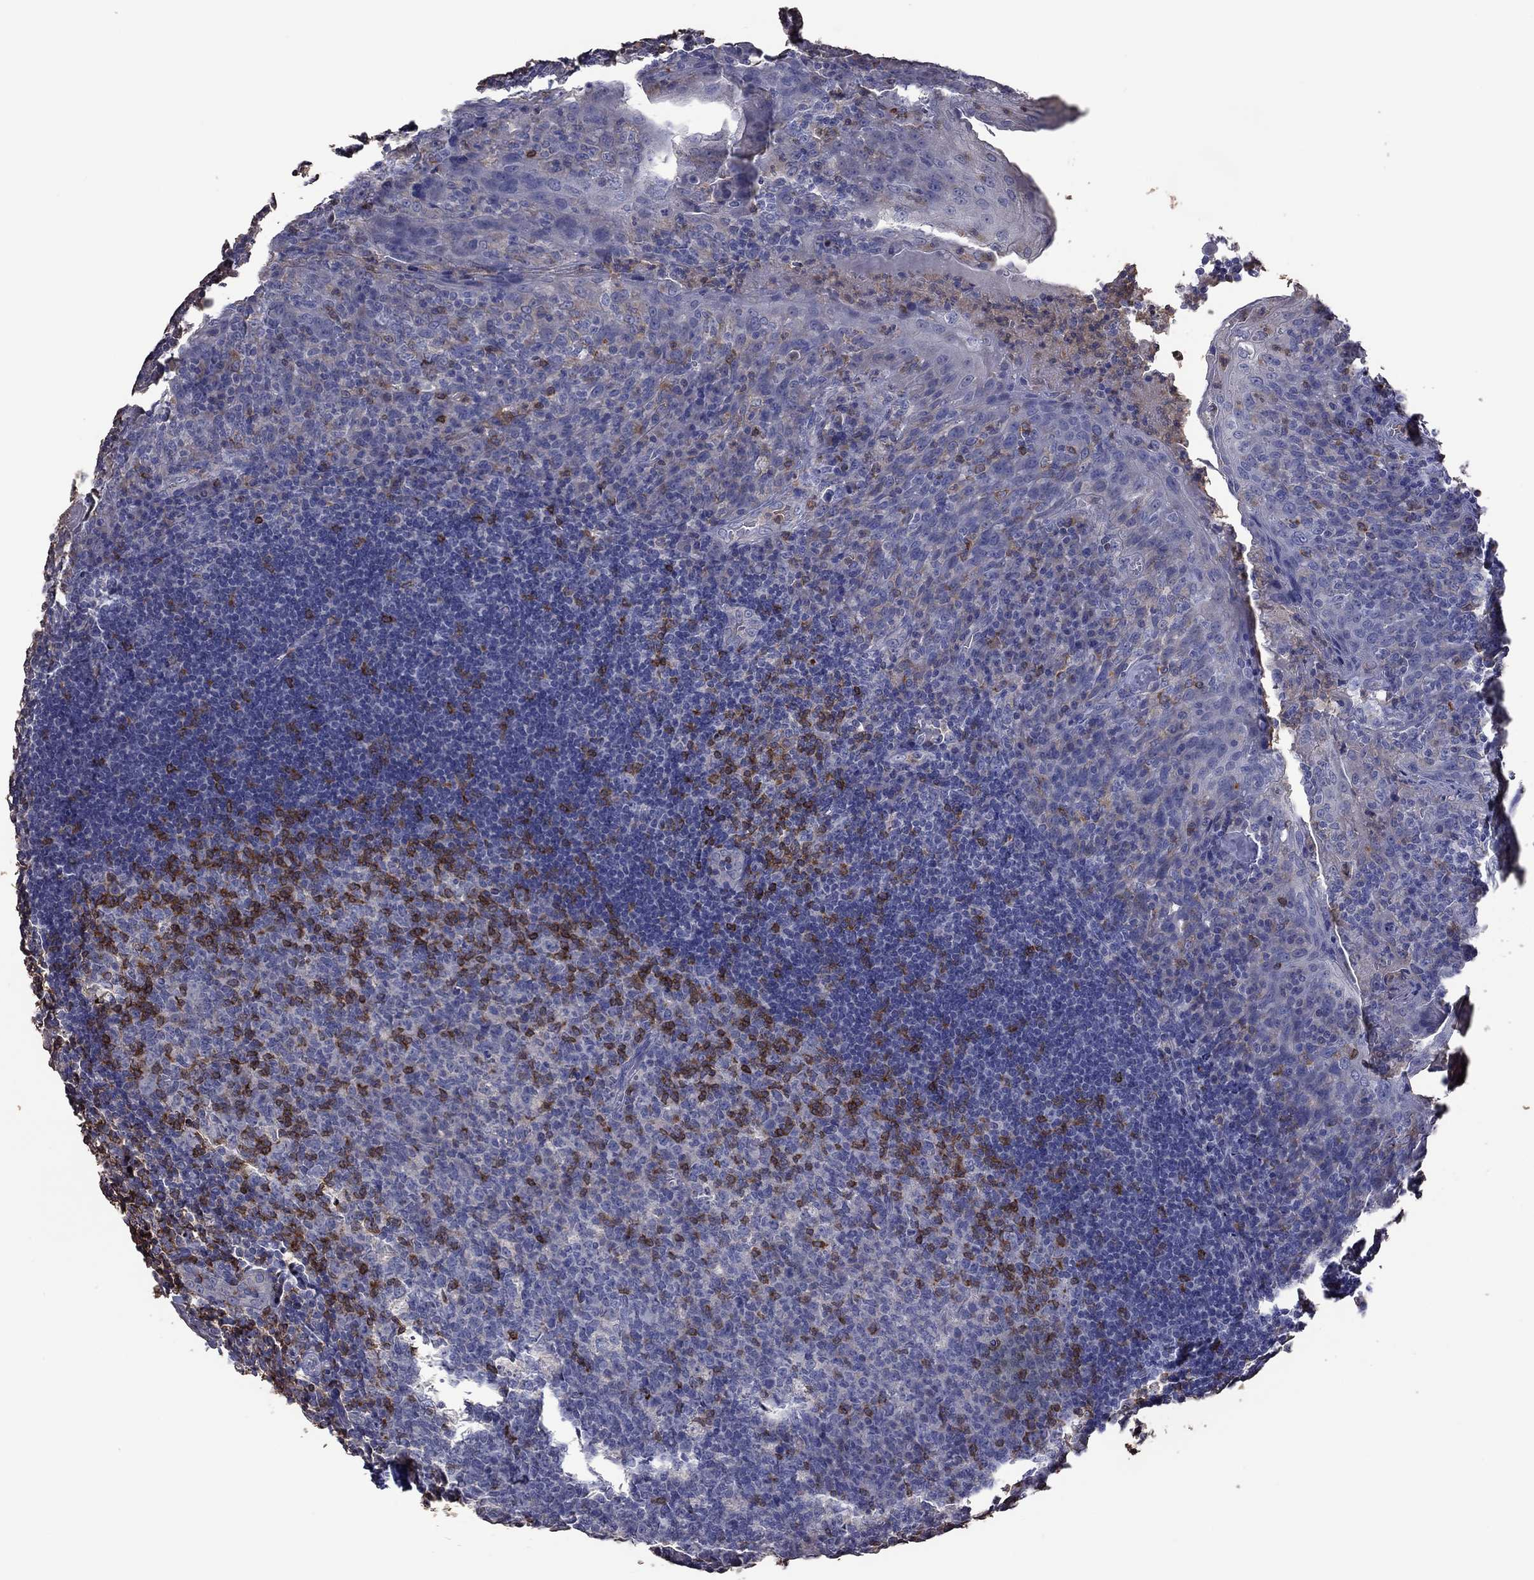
{"staining": {"intensity": "strong", "quantity": "<25%", "location": "cytoplasmic/membranous"}, "tissue": "tonsil", "cell_type": "Germinal center cells", "image_type": "normal", "snomed": [{"axis": "morphology", "description": "Normal tissue, NOS"}, {"axis": "topography", "description": "Tonsil"}], "caption": "DAB immunohistochemical staining of benign tonsil reveals strong cytoplasmic/membranous protein expression in about <25% of germinal center cells.", "gene": "ENSG00000288520", "patient": {"sex": "male", "age": 17}}